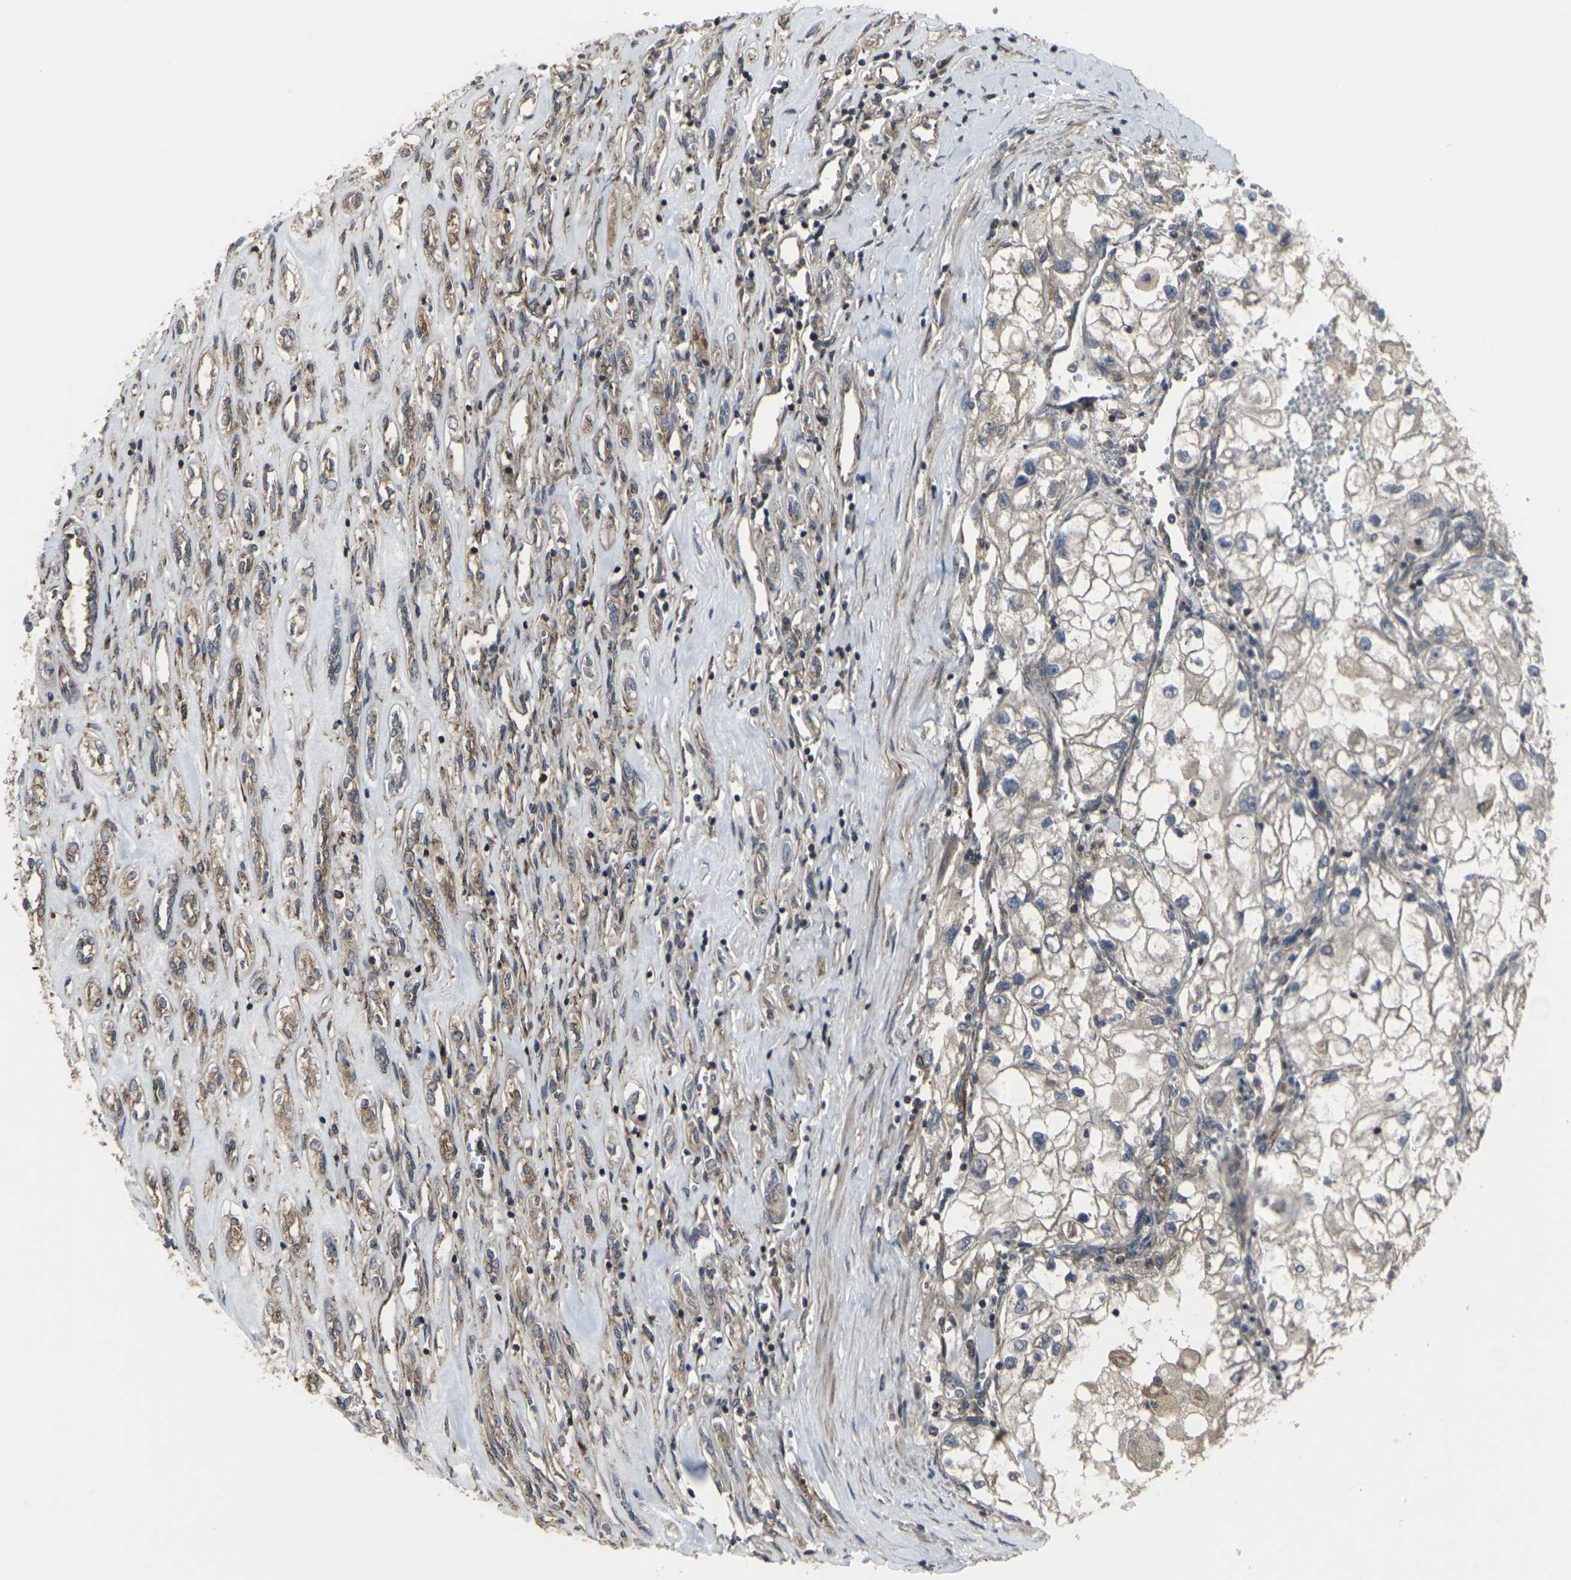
{"staining": {"intensity": "weak", "quantity": "<25%", "location": "cytoplasmic/membranous"}, "tissue": "renal cancer", "cell_type": "Tumor cells", "image_type": "cancer", "snomed": [{"axis": "morphology", "description": "Adenocarcinoma, NOS"}, {"axis": "topography", "description": "Kidney"}], "caption": "Image shows no significant protein staining in tumor cells of renal adenocarcinoma.", "gene": "PRKACB", "patient": {"sex": "female", "age": 70}}